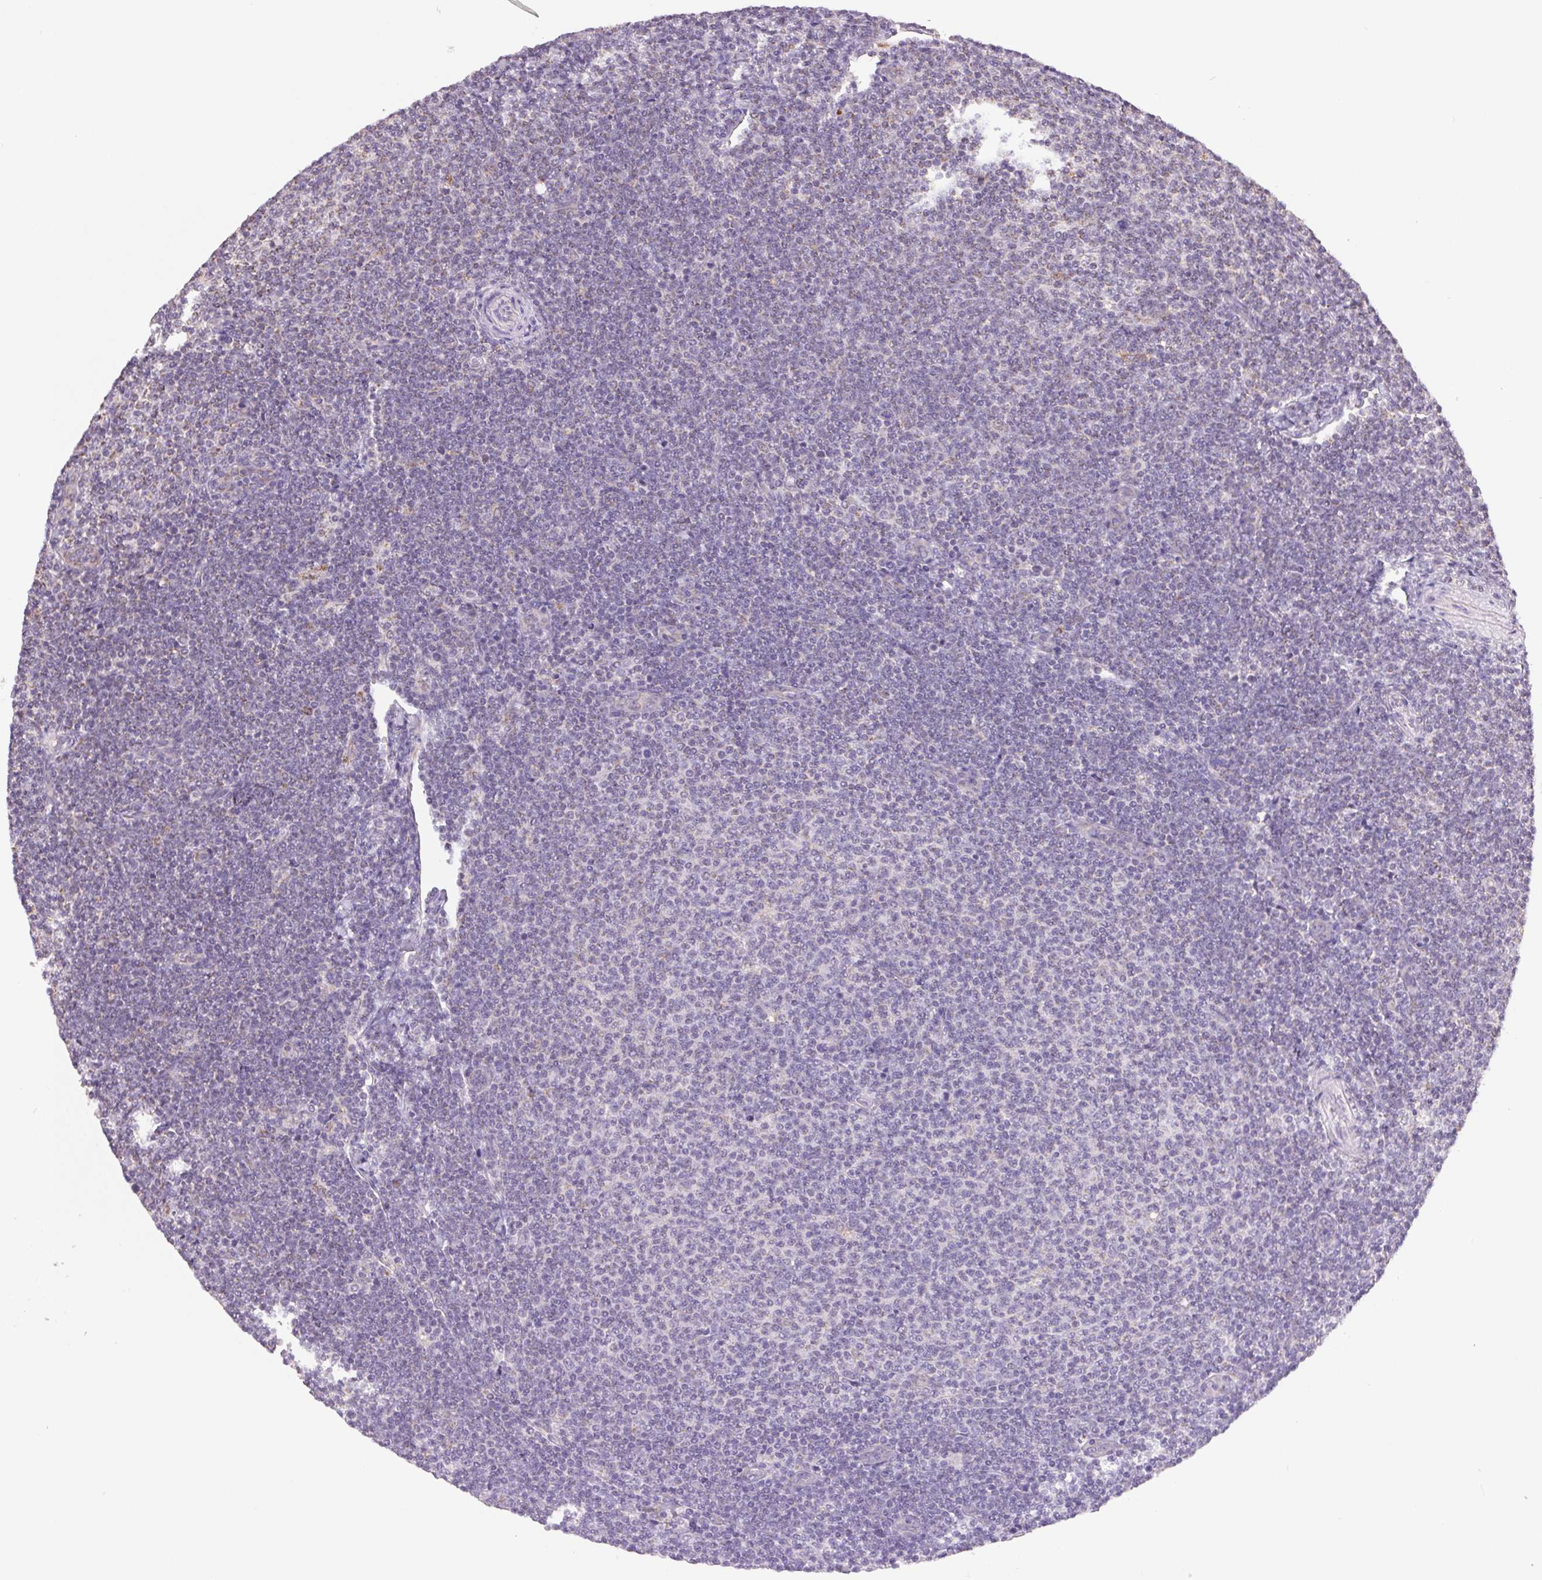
{"staining": {"intensity": "negative", "quantity": "none", "location": "none"}, "tissue": "lymphoma", "cell_type": "Tumor cells", "image_type": "cancer", "snomed": [{"axis": "morphology", "description": "Malignant lymphoma, non-Hodgkin's type, Low grade"}, {"axis": "topography", "description": "Lymph node"}], "caption": "Immunohistochemistry (IHC) histopathology image of human malignant lymphoma, non-Hodgkin's type (low-grade) stained for a protein (brown), which demonstrates no positivity in tumor cells. (DAB immunohistochemistry (IHC), high magnification).", "gene": "SGF29", "patient": {"sex": "male", "age": 66}}